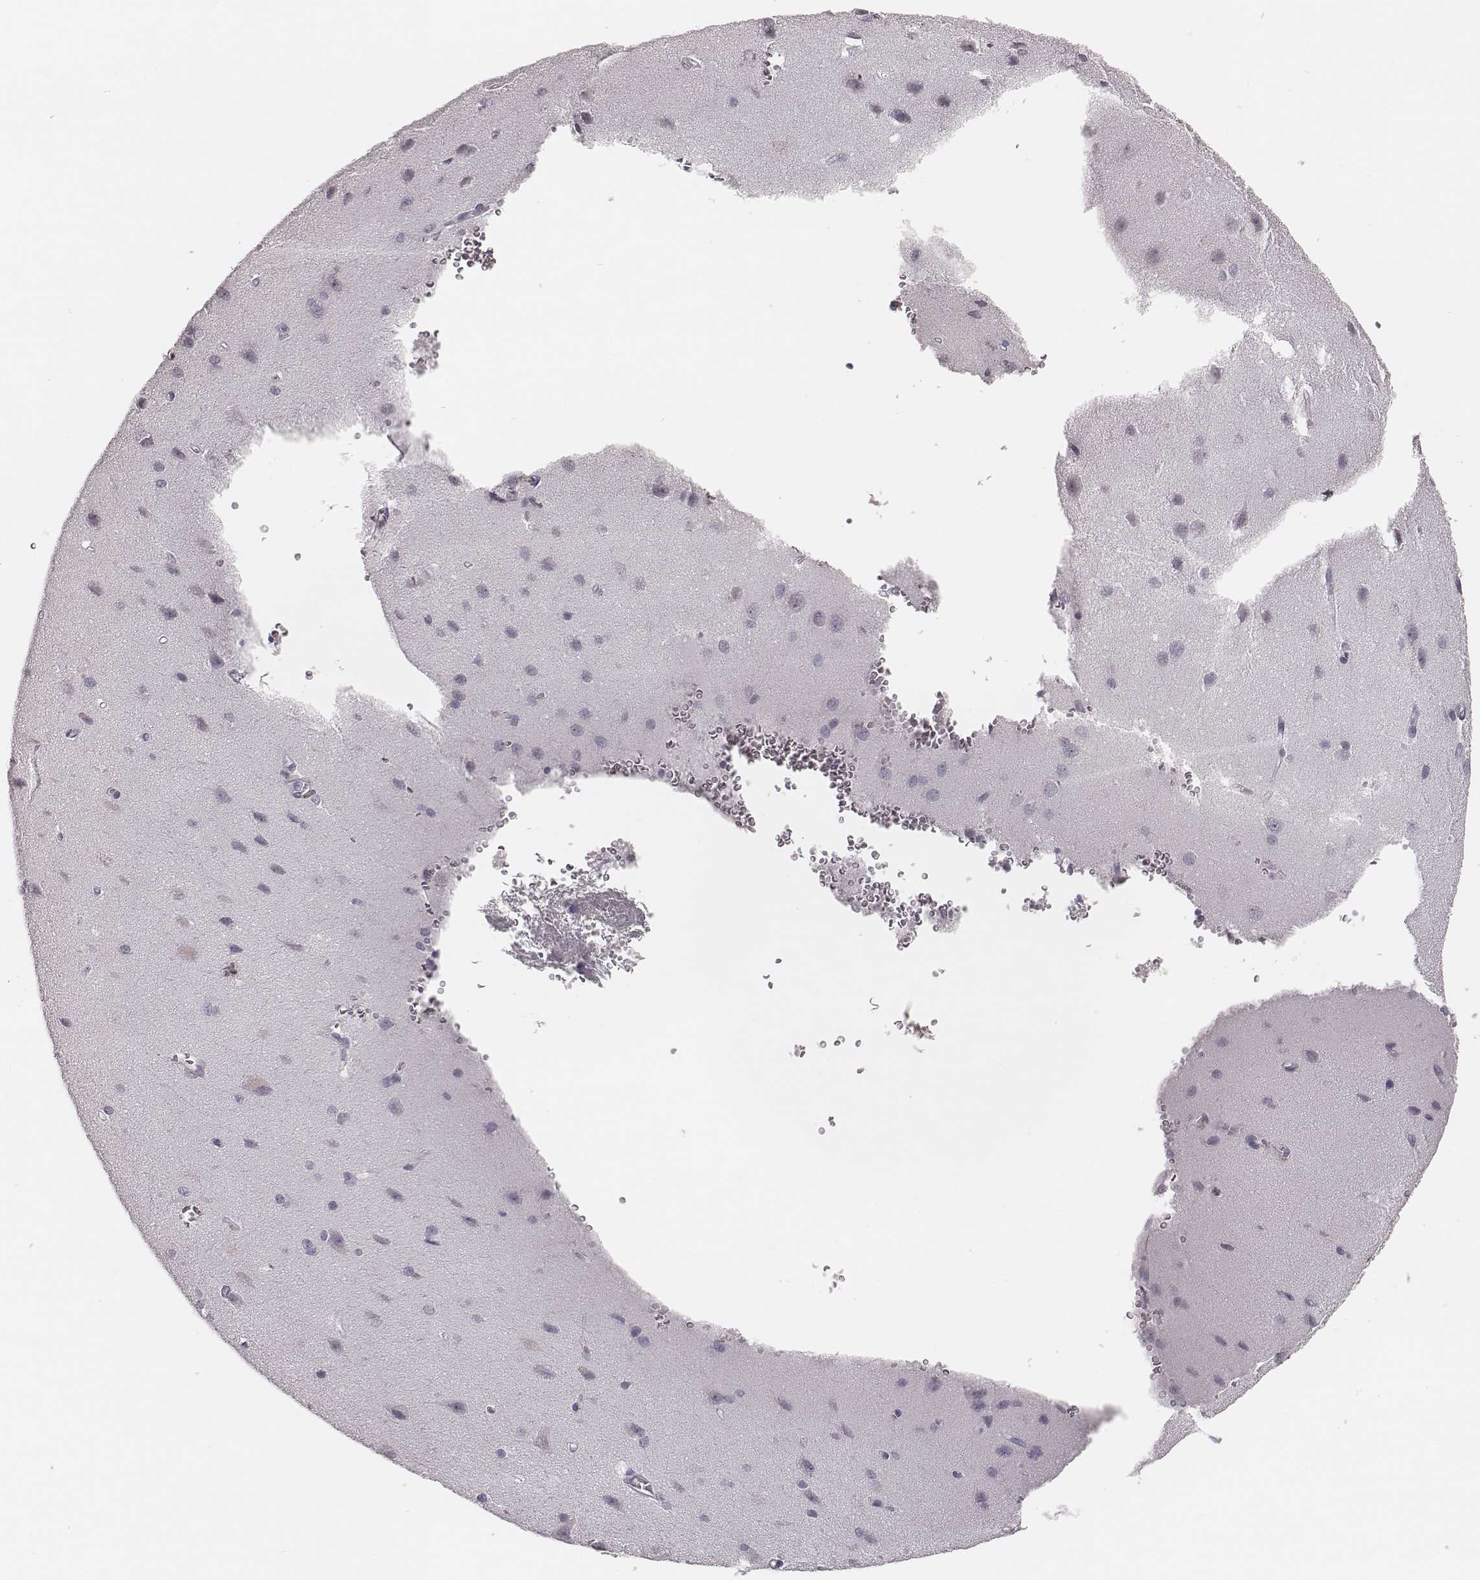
{"staining": {"intensity": "negative", "quantity": "none", "location": "none"}, "tissue": "cerebral cortex", "cell_type": "Endothelial cells", "image_type": "normal", "snomed": [{"axis": "morphology", "description": "Normal tissue, NOS"}, {"axis": "topography", "description": "Cerebral cortex"}], "caption": "DAB immunohistochemical staining of unremarkable human cerebral cortex displays no significant expression in endothelial cells.", "gene": "CSHL1", "patient": {"sex": "male", "age": 37}}